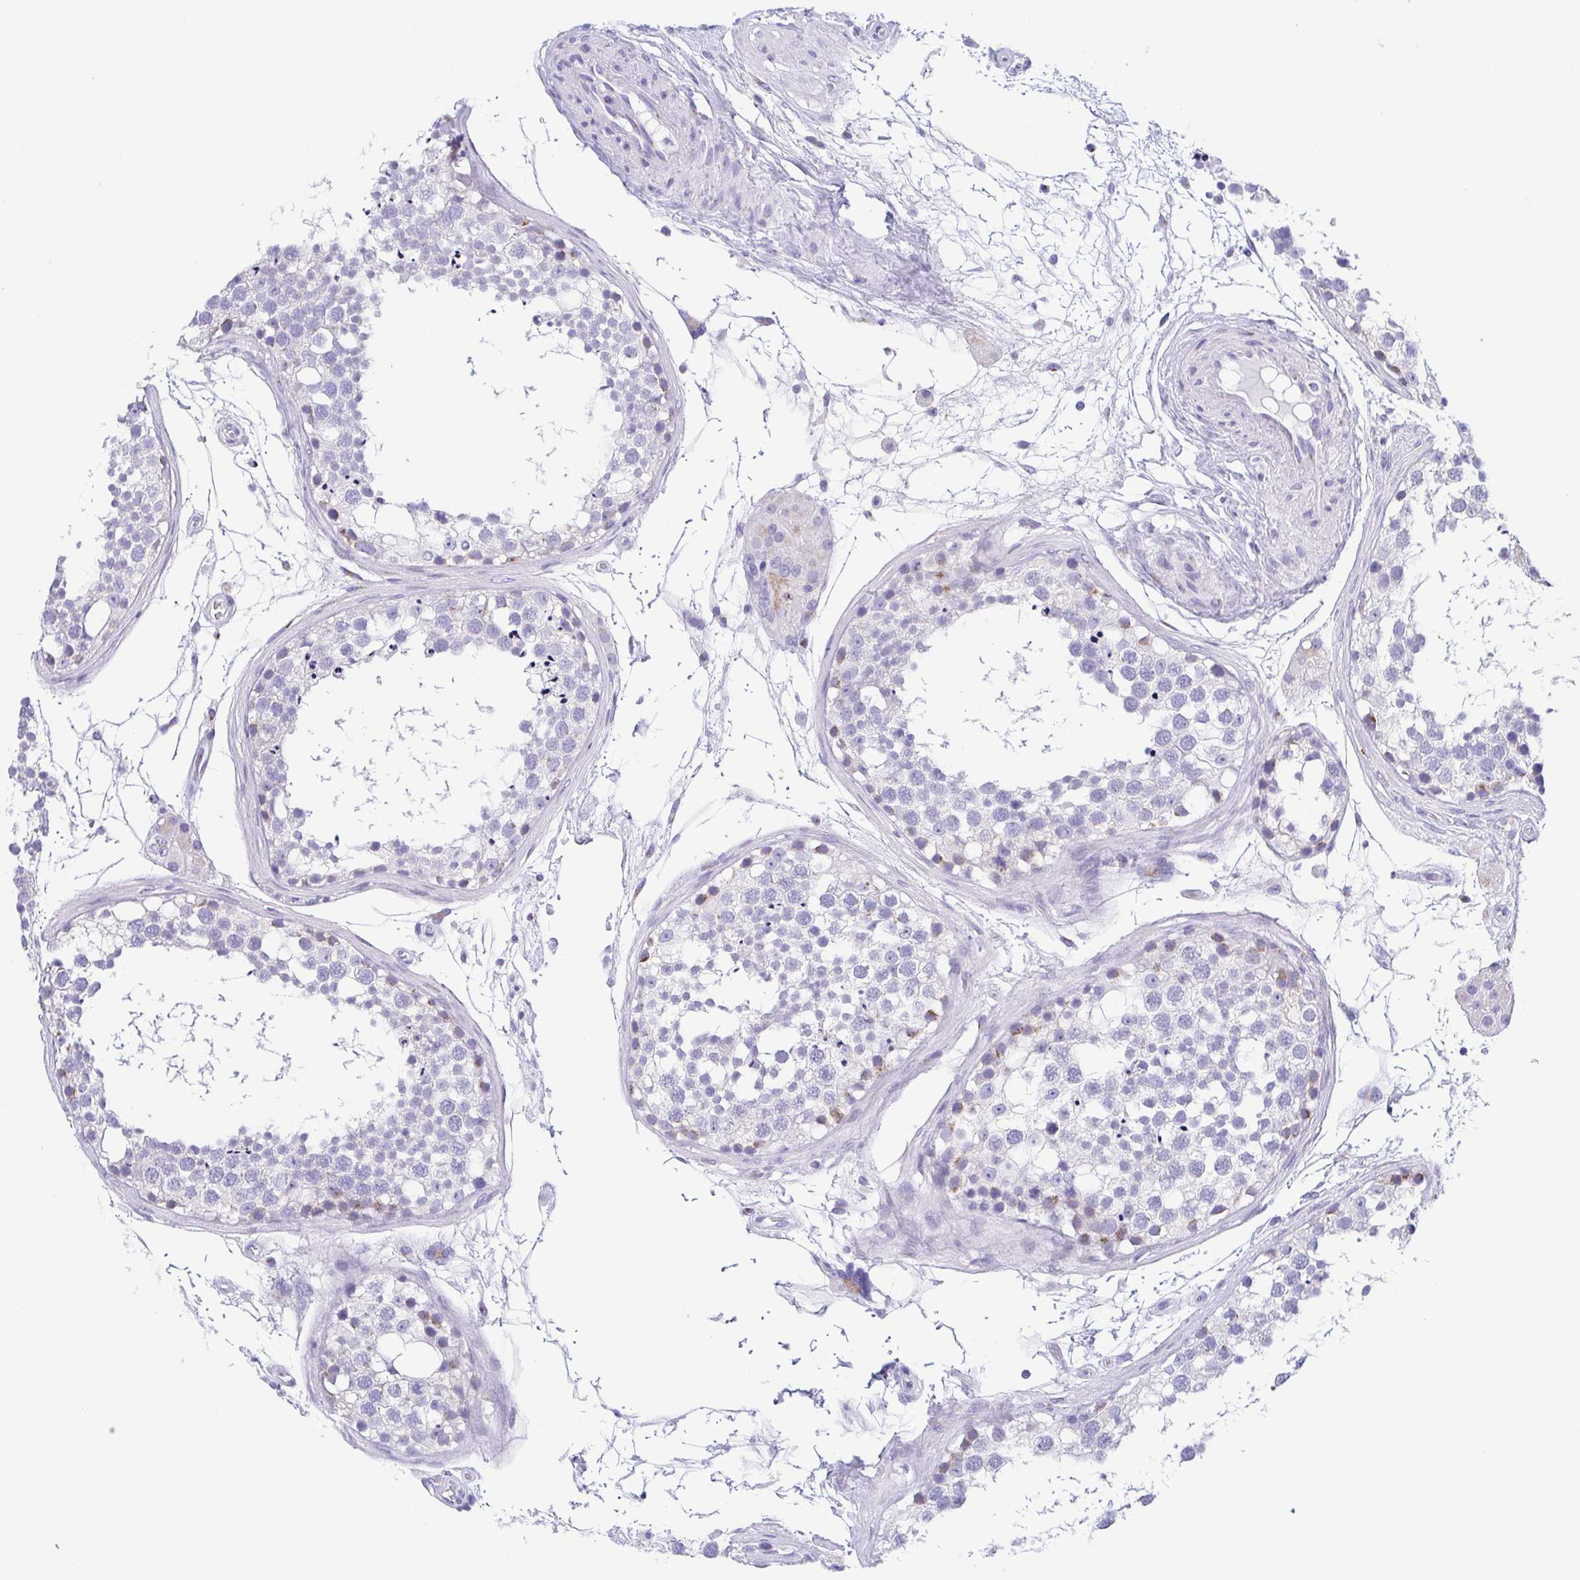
{"staining": {"intensity": "weak", "quantity": "<25%", "location": "cytoplasmic/membranous"}, "tissue": "testis", "cell_type": "Cells in seminiferous ducts", "image_type": "normal", "snomed": [{"axis": "morphology", "description": "Normal tissue, NOS"}, {"axis": "morphology", "description": "Seminoma, NOS"}, {"axis": "topography", "description": "Testis"}], "caption": "The micrograph shows no significant staining in cells in seminiferous ducts of testis.", "gene": "SULT1B1", "patient": {"sex": "male", "age": 65}}